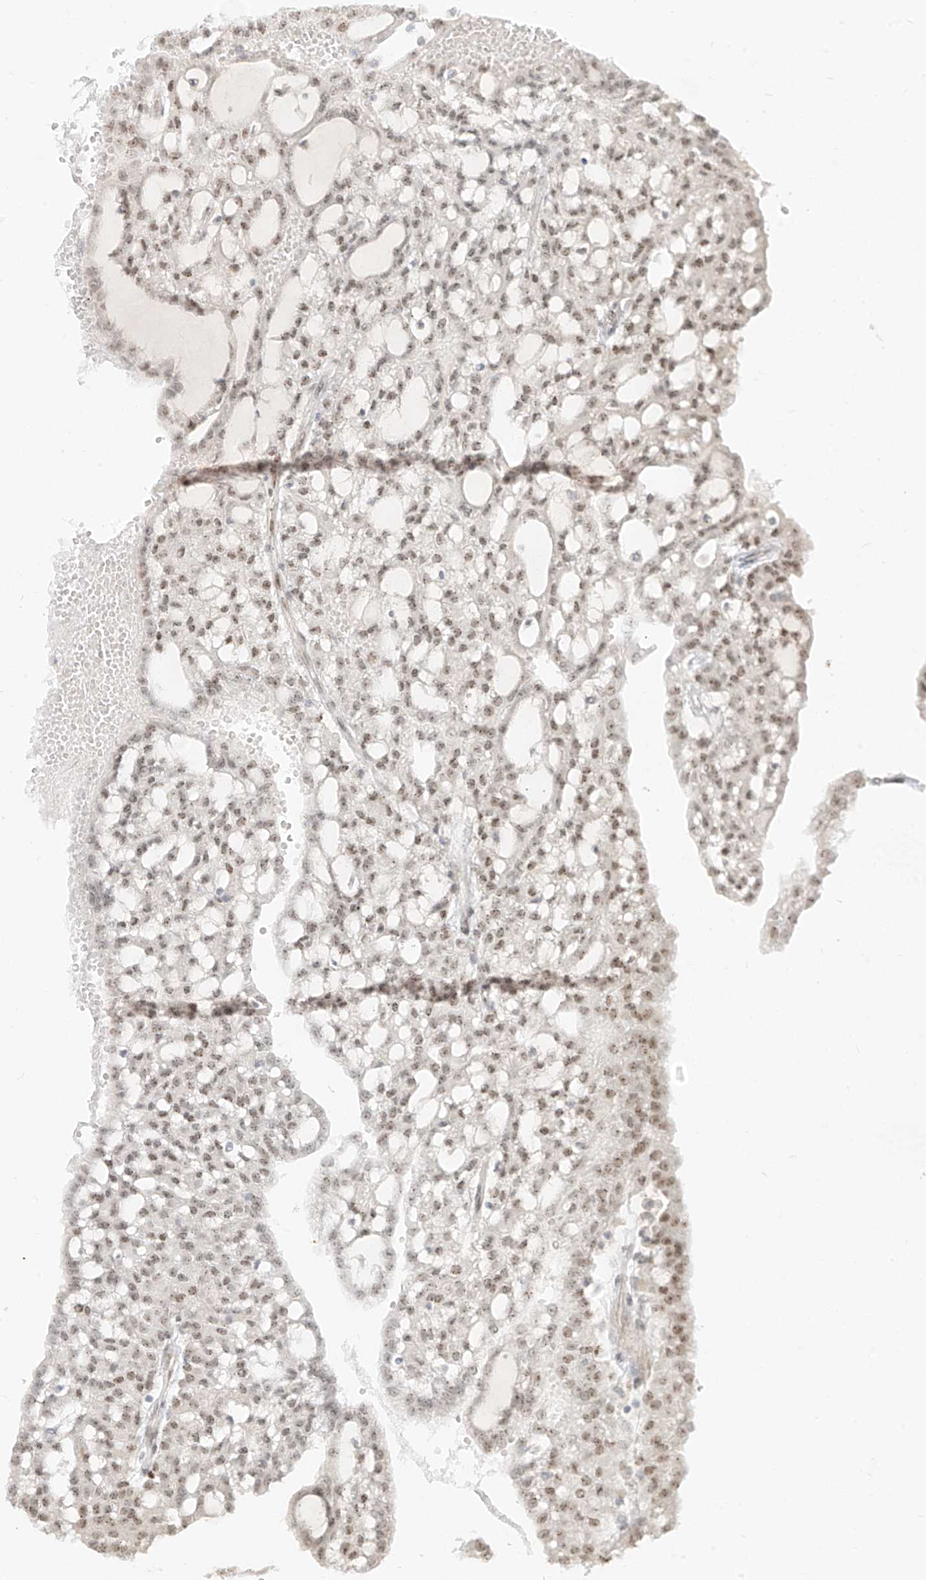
{"staining": {"intensity": "moderate", "quantity": ">75%", "location": "nuclear"}, "tissue": "renal cancer", "cell_type": "Tumor cells", "image_type": "cancer", "snomed": [{"axis": "morphology", "description": "Adenocarcinoma, NOS"}, {"axis": "topography", "description": "Kidney"}], "caption": "About >75% of tumor cells in human renal cancer (adenocarcinoma) demonstrate moderate nuclear protein expression as visualized by brown immunohistochemical staining.", "gene": "ZNF774", "patient": {"sex": "male", "age": 63}}